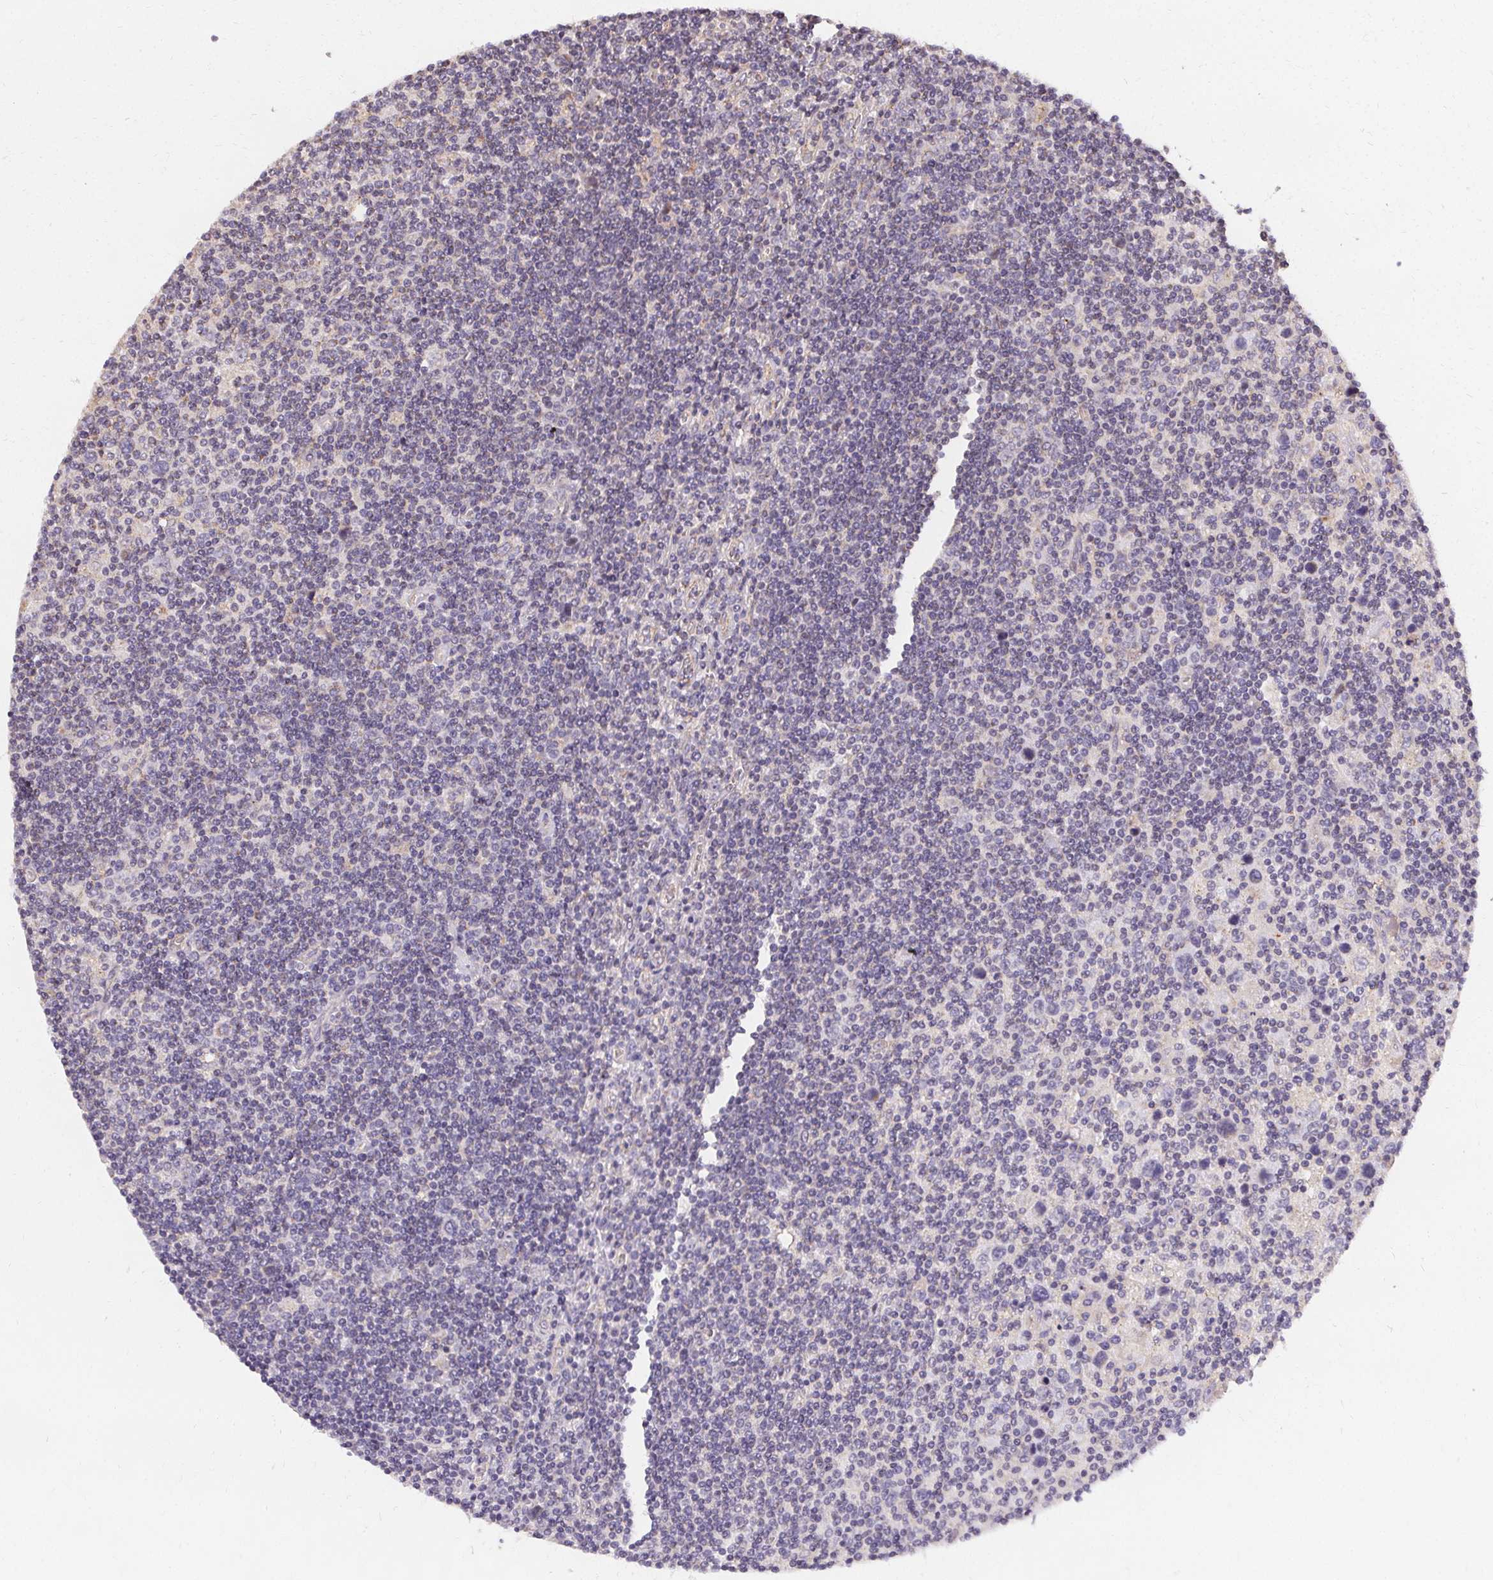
{"staining": {"intensity": "negative", "quantity": "none", "location": "none"}, "tissue": "lymphoma", "cell_type": "Tumor cells", "image_type": "cancer", "snomed": [{"axis": "morphology", "description": "Hodgkin's disease, NOS"}, {"axis": "topography", "description": "Lymph node"}], "caption": "Tumor cells show no significant positivity in lymphoma.", "gene": "APLP1", "patient": {"sex": "male", "age": 40}}